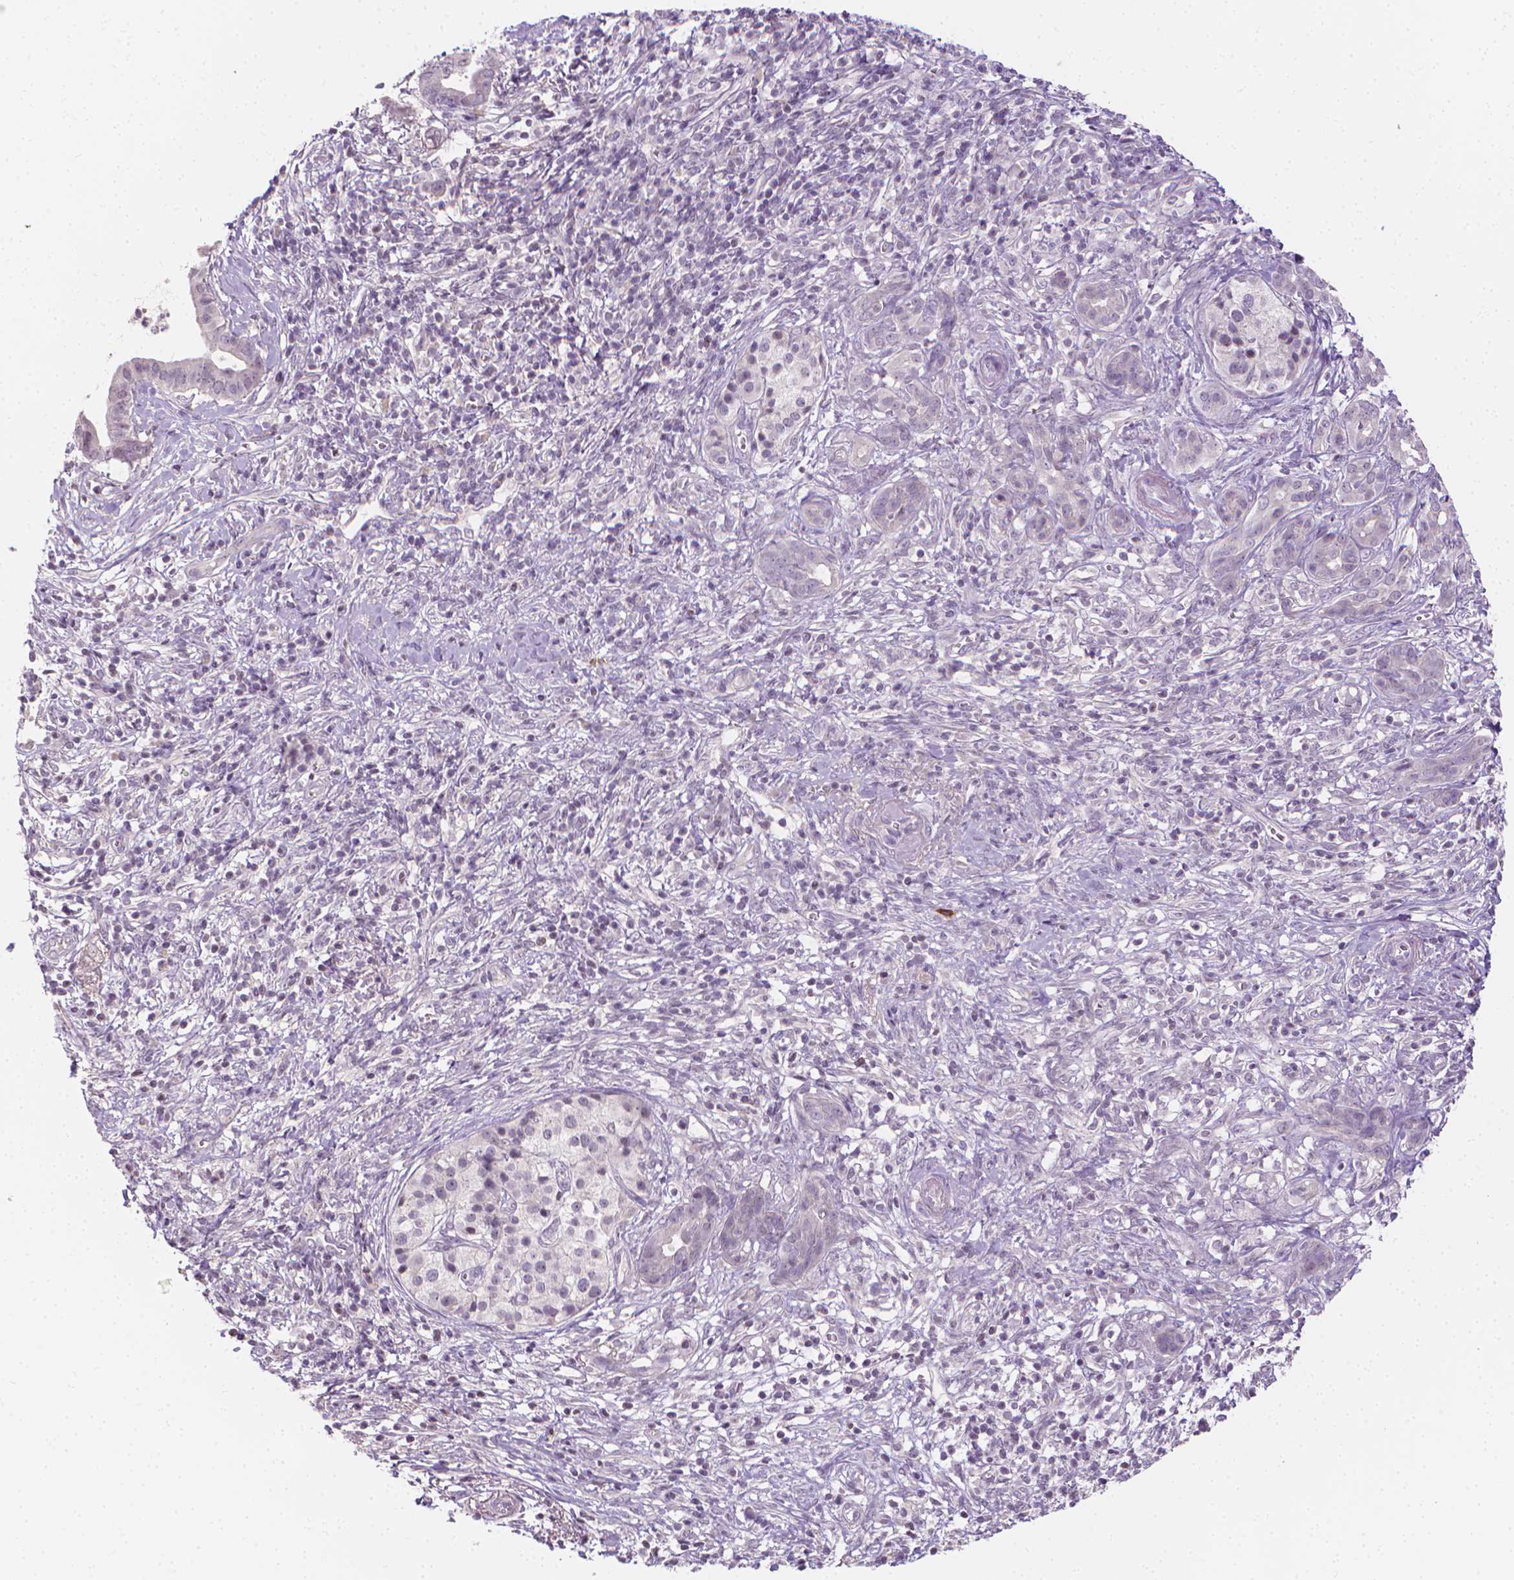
{"staining": {"intensity": "negative", "quantity": "none", "location": "none"}, "tissue": "pancreatic cancer", "cell_type": "Tumor cells", "image_type": "cancer", "snomed": [{"axis": "morphology", "description": "Adenocarcinoma, NOS"}, {"axis": "topography", "description": "Pancreas"}], "caption": "IHC image of neoplastic tissue: adenocarcinoma (pancreatic) stained with DAB (3,3'-diaminobenzidine) reveals no significant protein expression in tumor cells. (IHC, brightfield microscopy, high magnification).", "gene": "NCAN", "patient": {"sex": "male", "age": 61}}